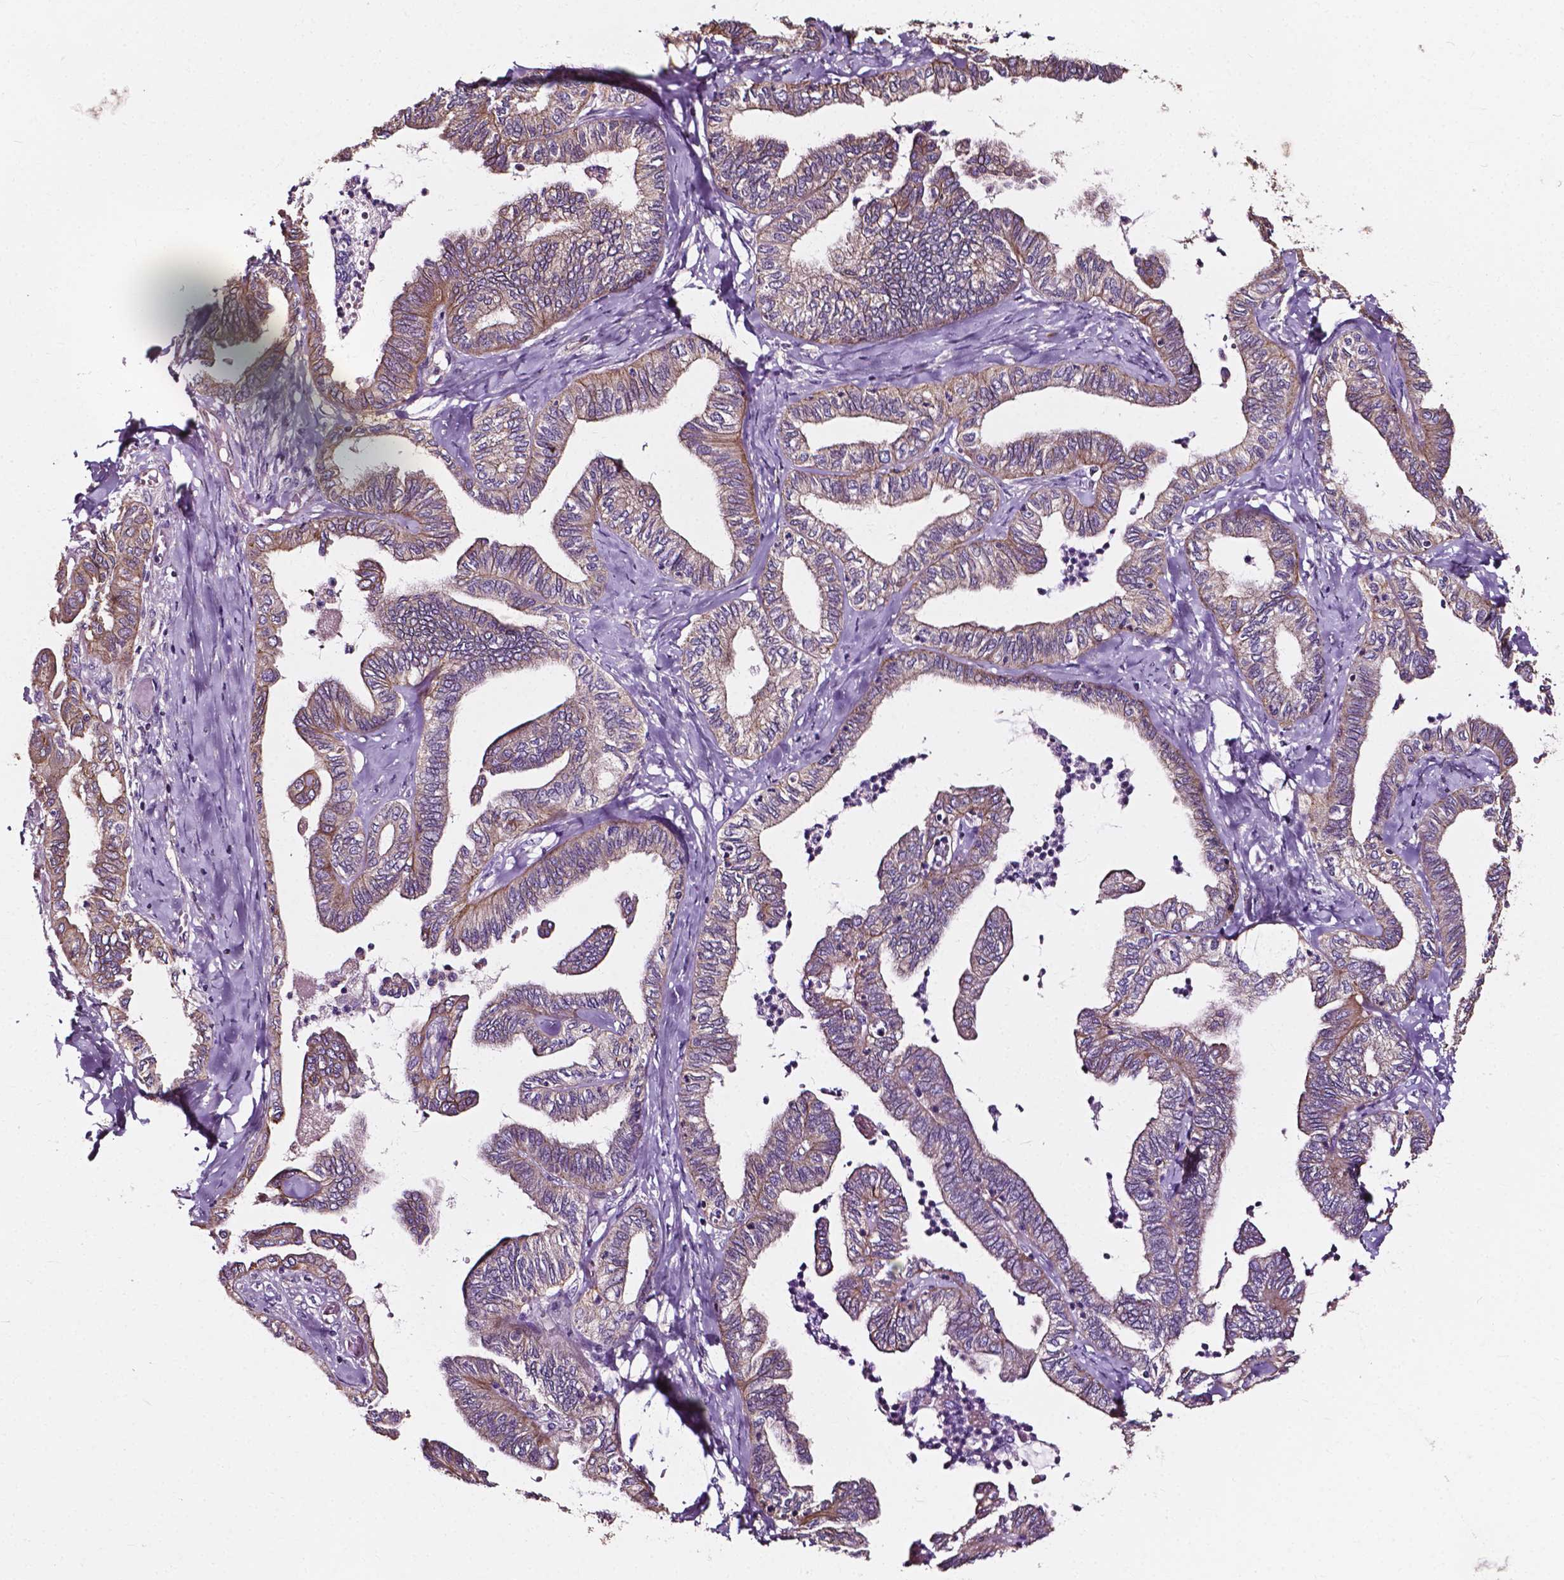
{"staining": {"intensity": "weak", "quantity": "25%-75%", "location": "cytoplasmic/membranous"}, "tissue": "ovarian cancer", "cell_type": "Tumor cells", "image_type": "cancer", "snomed": [{"axis": "morphology", "description": "Carcinoma, endometroid"}, {"axis": "topography", "description": "Ovary"}], "caption": "Protein expression analysis of human ovarian cancer reveals weak cytoplasmic/membranous expression in about 25%-75% of tumor cells.", "gene": "ATG16L1", "patient": {"sex": "female", "age": 70}}